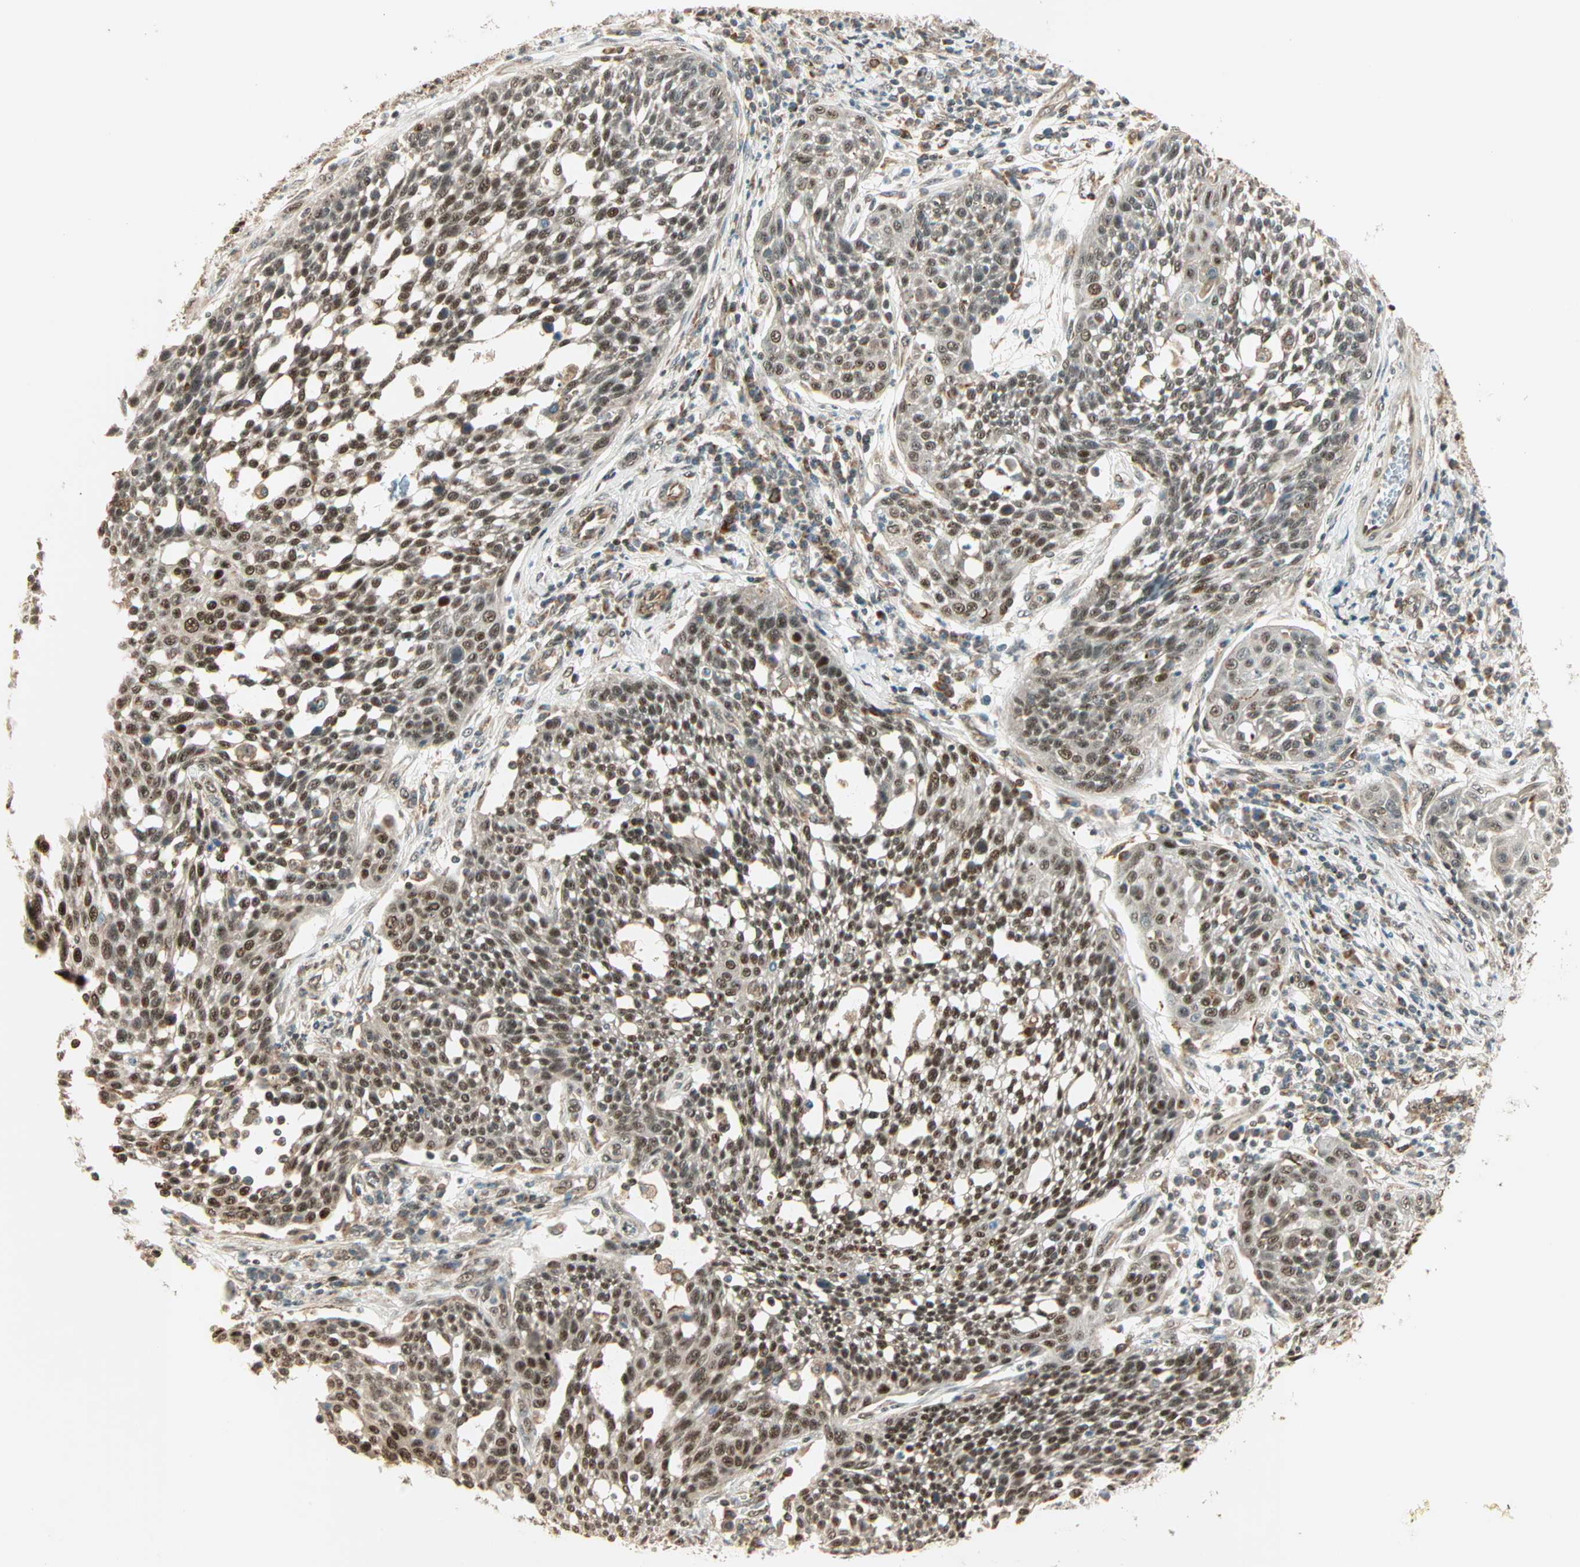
{"staining": {"intensity": "strong", "quantity": ">75%", "location": "nuclear"}, "tissue": "cervical cancer", "cell_type": "Tumor cells", "image_type": "cancer", "snomed": [{"axis": "morphology", "description": "Squamous cell carcinoma, NOS"}, {"axis": "topography", "description": "Cervix"}], "caption": "A high-resolution photomicrograph shows IHC staining of cervical cancer (squamous cell carcinoma), which shows strong nuclear expression in approximately >75% of tumor cells.", "gene": "PNPLA6", "patient": {"sex": "female", "age": 34}}